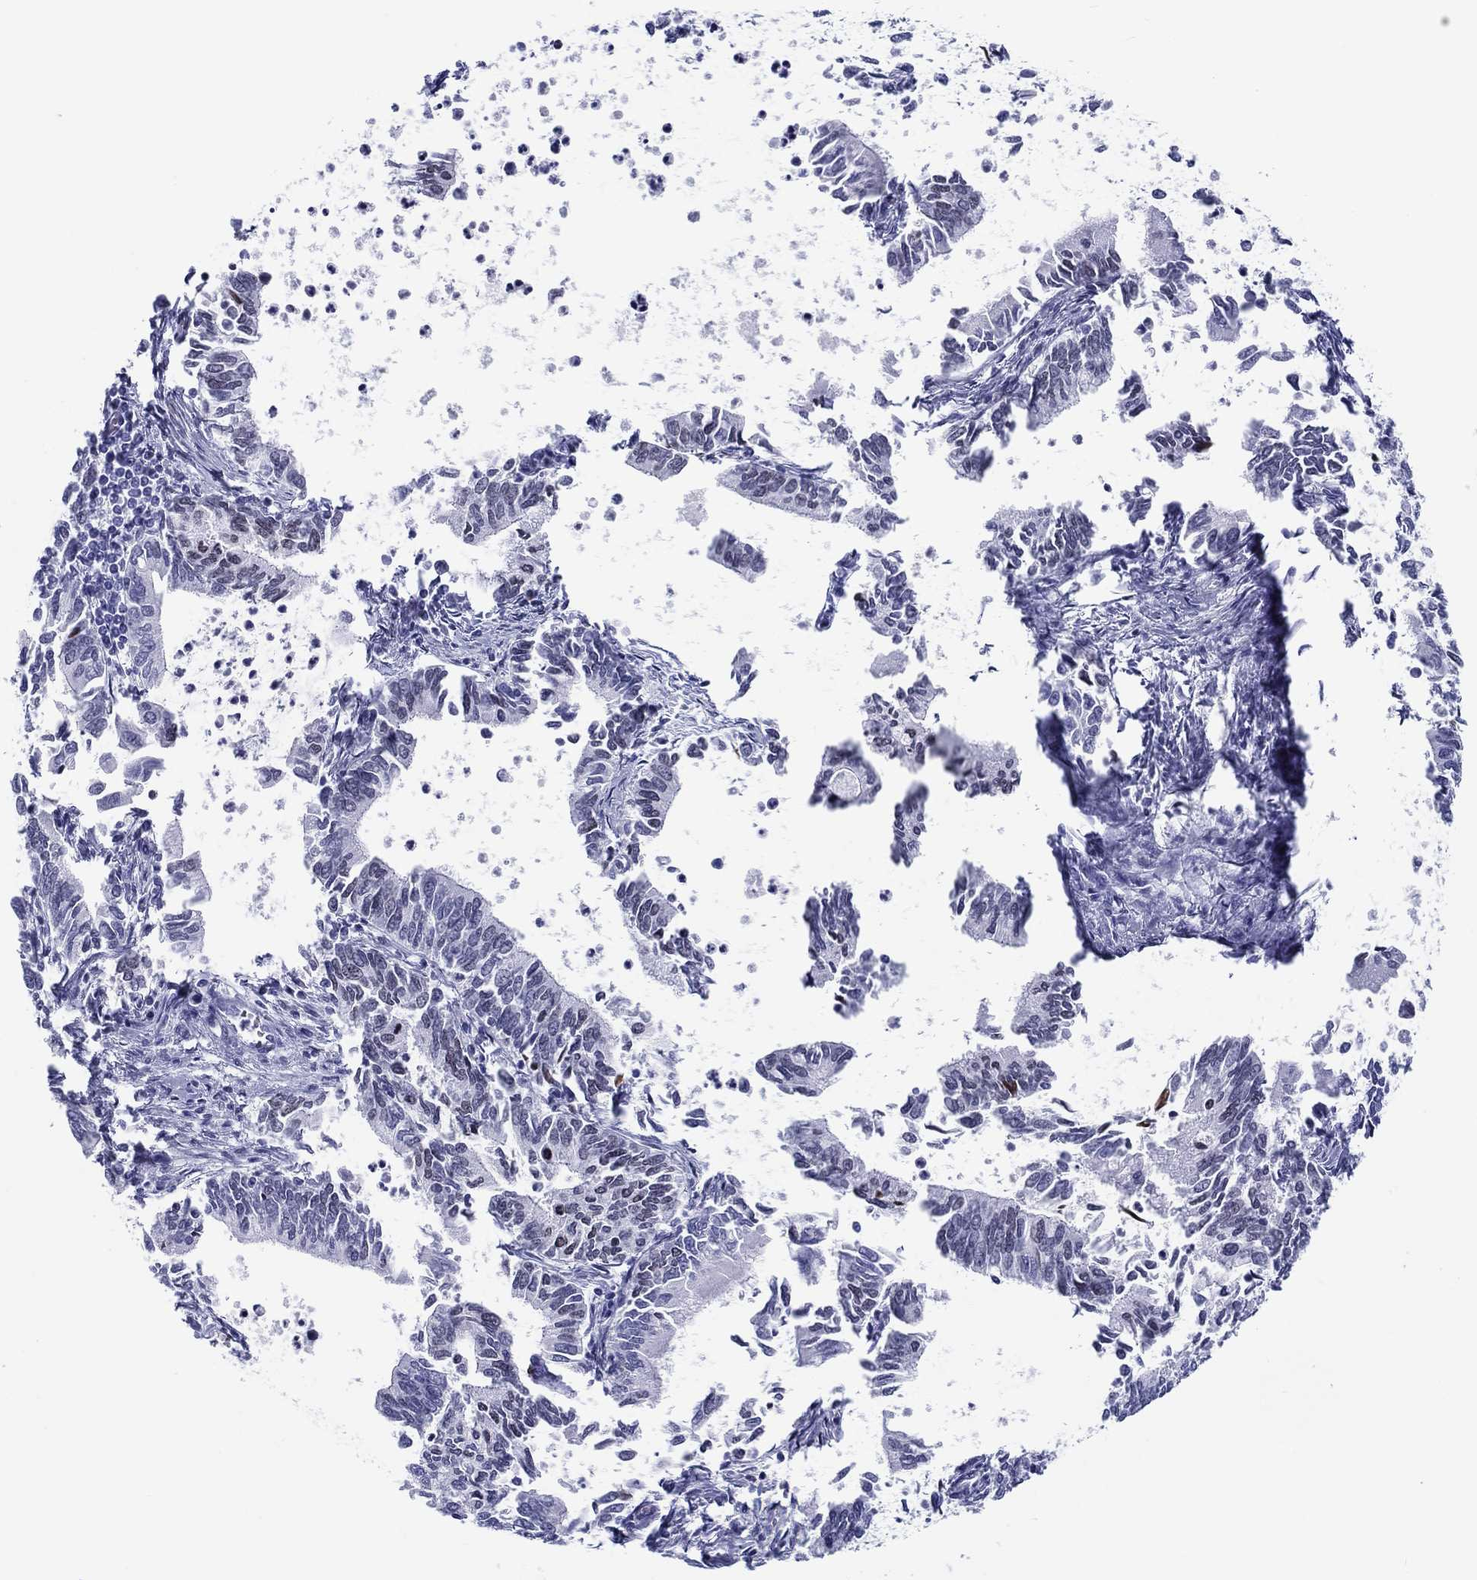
{"staining": {"intensity": "strong", "quantity": "<25%", "location": "nuclear"}, "tissue": "cervical cancer", "cell_type": "Tumor cells", "image_type": "cancer", "snomed": [{"axis": "morphology", "description": "Adenocarcinoma, NOS"}, {"axis": "topography", "description": "Cervix"}], "caption": "Immunohistochemistry (IHC) staining of adenocarcinoma (cervical), which displays medium levels of strong nuclear staining in about <25% of tumor cells indicating strong nuclear protein staining. The staining was performed using DAB (3,3'-diaminobenzidine) (brown) for protein detection and nuclei were counterstained in hematoxylin (blue).", "gene": "H1-1", "patient": {"sex": "female", "age": 42}}